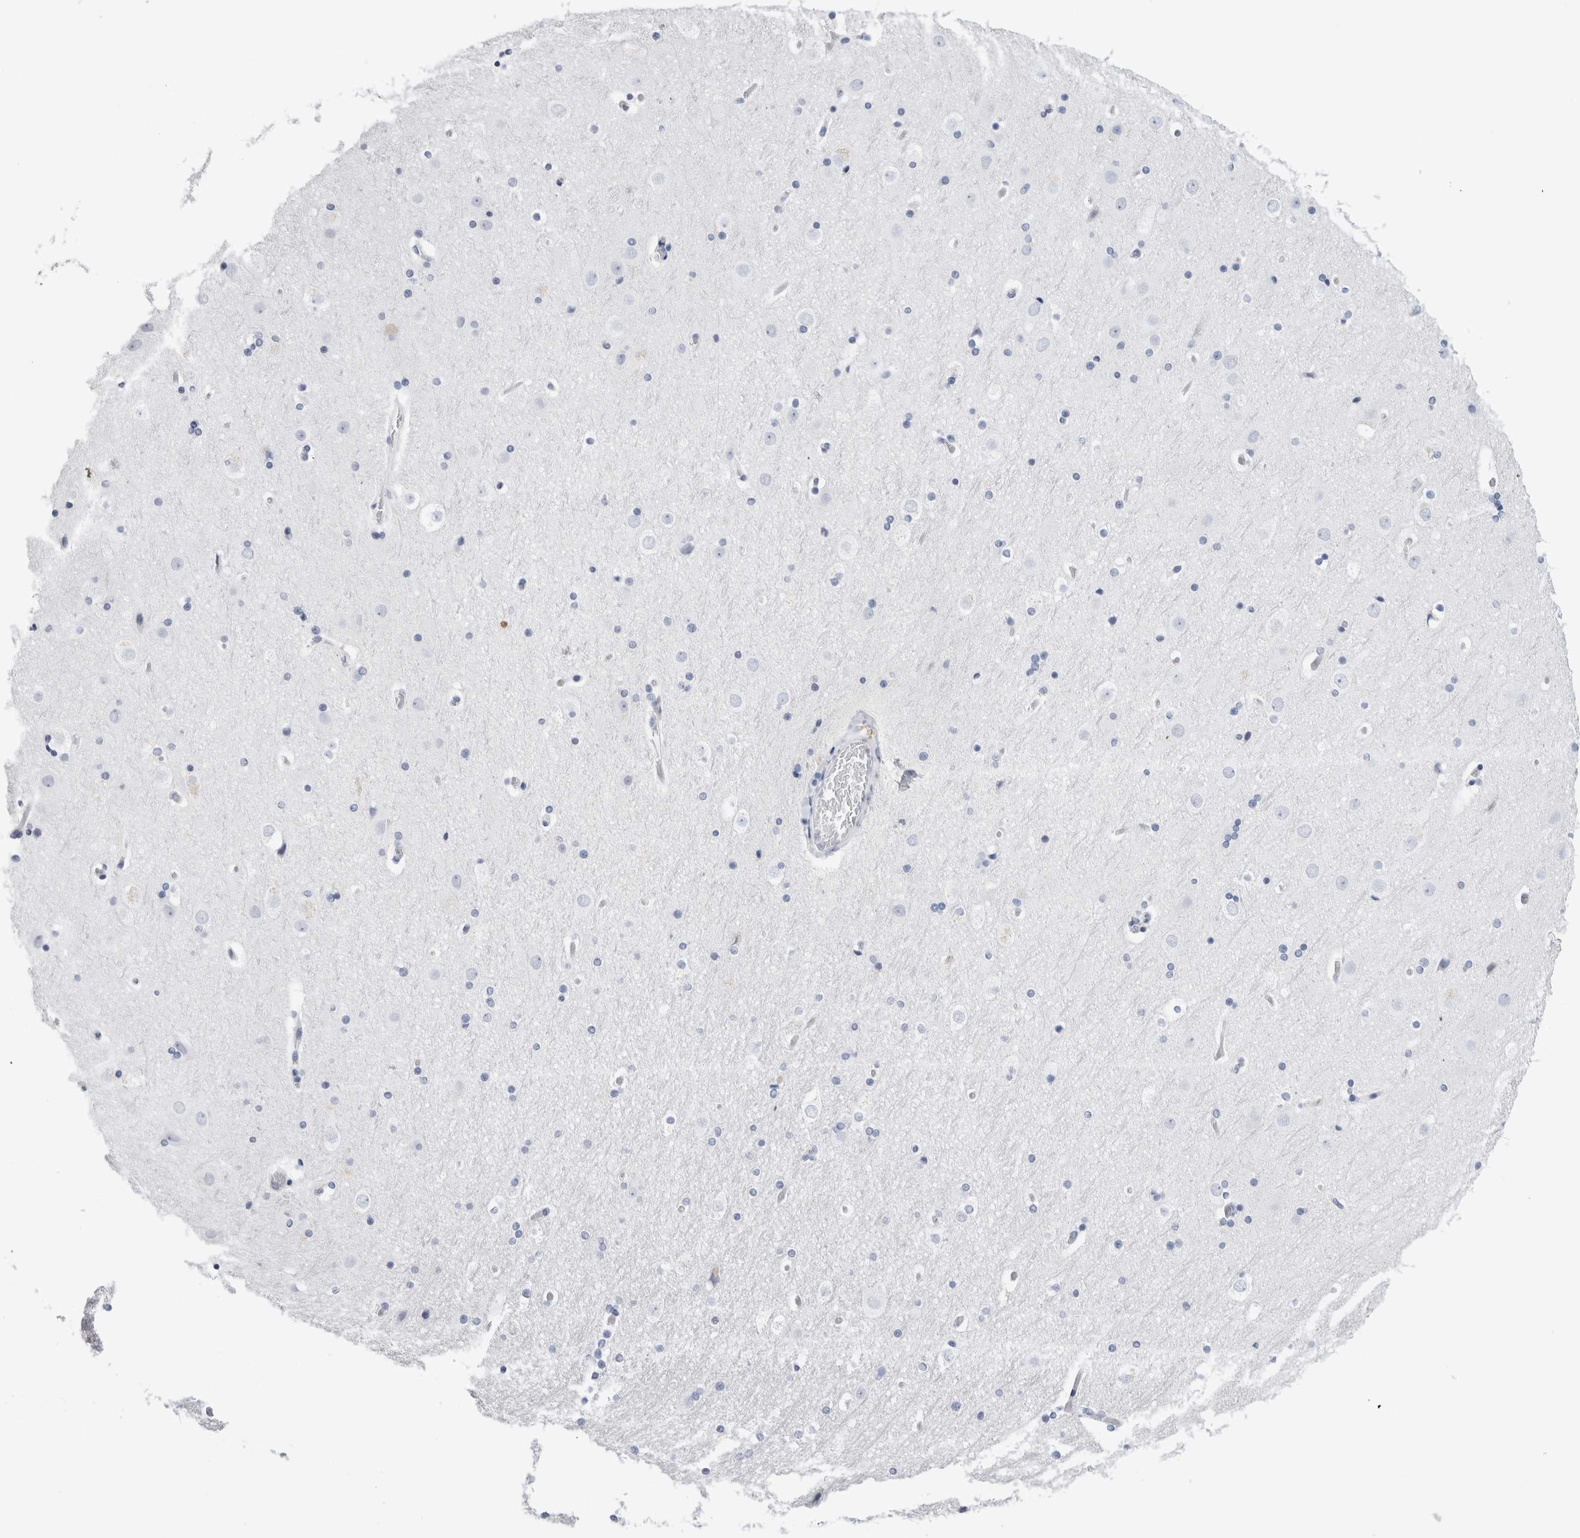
{"staining": {"intensity": "moderate", "quantity": "<25%", "location": "cytoplasmic/membranous"}, "tissue": "cerebral cortex", "cell_type": "Endothelial cells", "image_type": "normal", "snomed": [{"axis": "morphology", "description": "Normal tissue, NOS"}, {"axis": "topography", "description": "Cerebral cortex"}], "caption": "Brown immunohistochemical staining in benign human cerebral cortex shows moderate cytoplasmic/membranous expression in approximately <25% of endothelial cells.", "gene": "S100A12", "patient": {"sex": "male", "age": 57}}